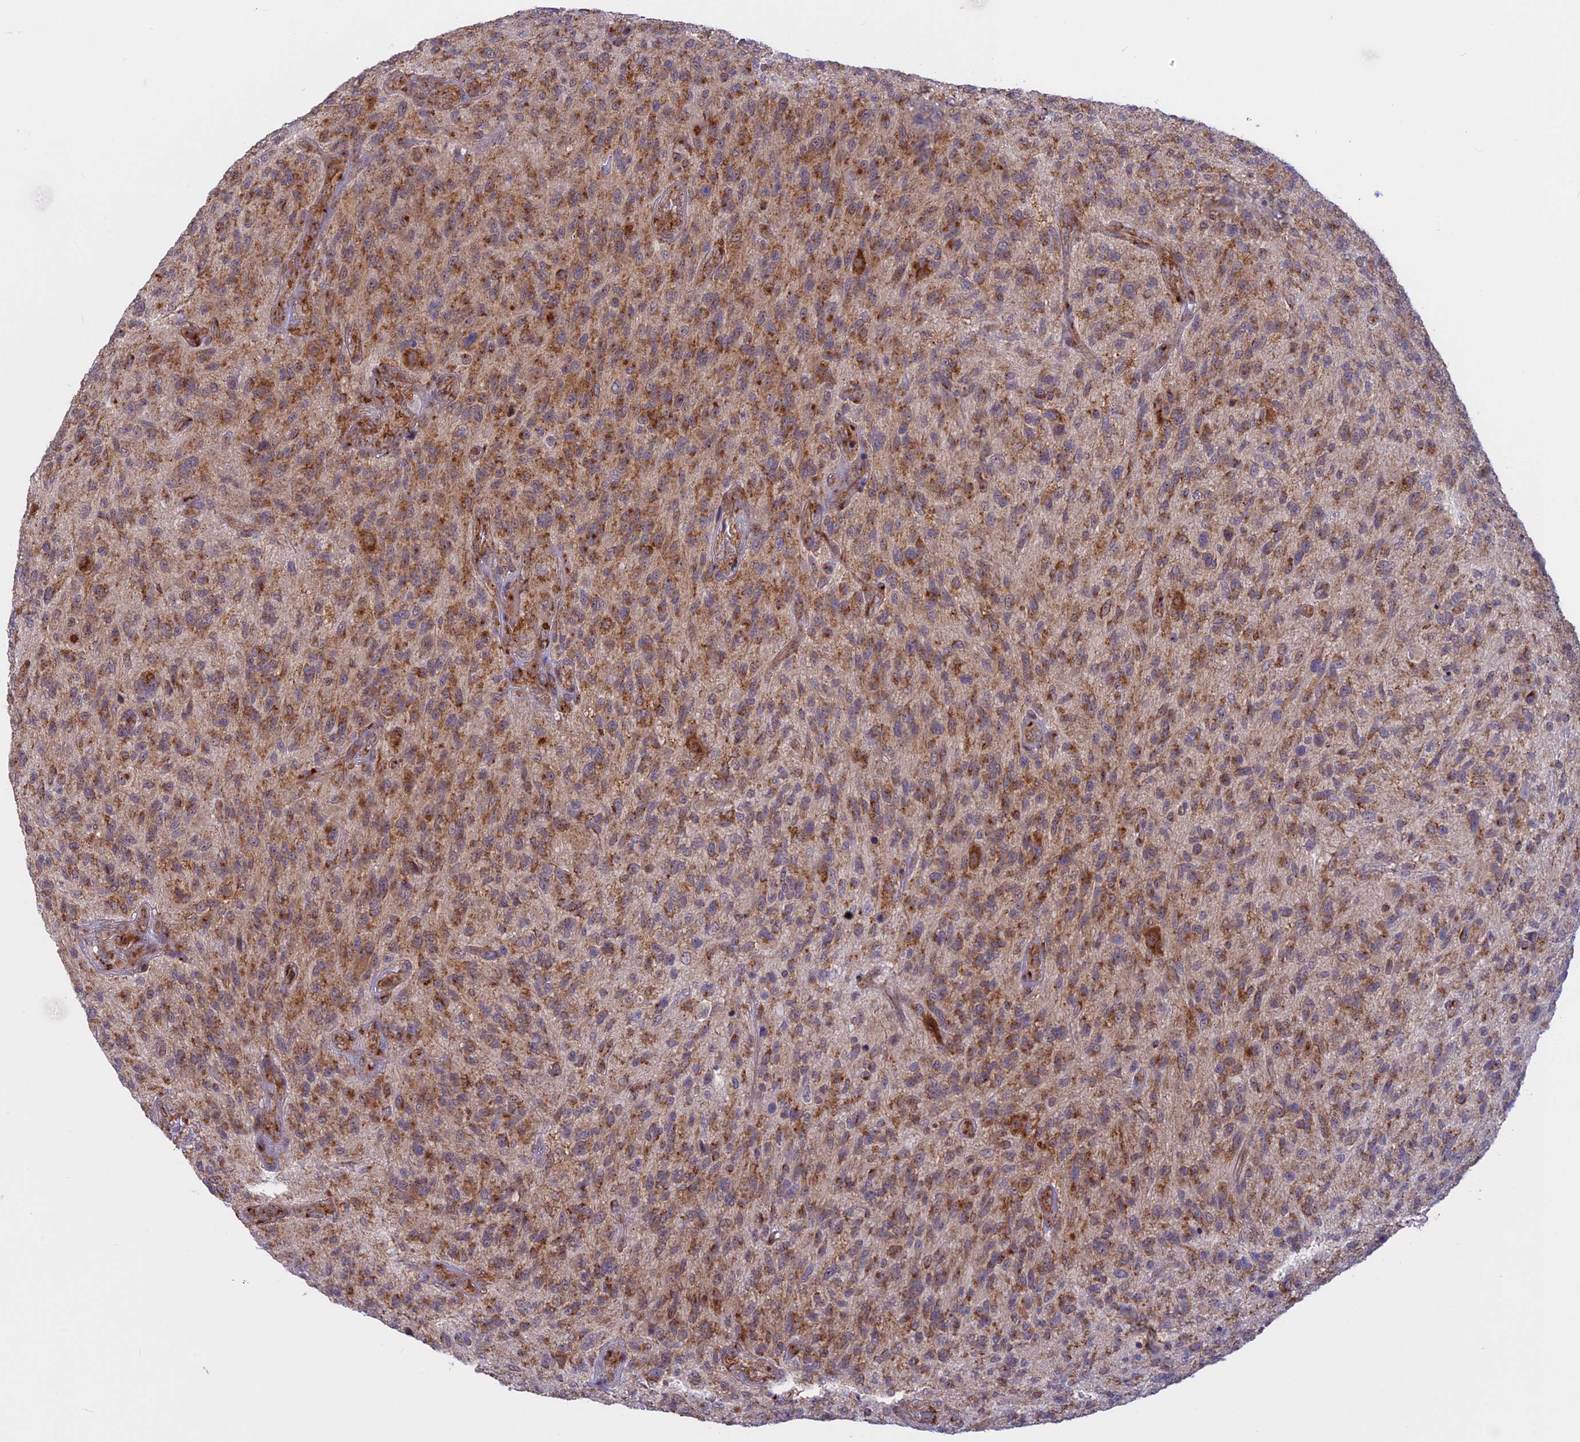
{"staining": {"intensity": "moderate", "quantity": "25%-75%", "location": "cytoplasmic/membranous"}, "tissue": "glioma", "cell_type": "Tumor cells", "image_type": "cancer", "snomed": [{"axis": "morphology", "description": "Glioma, malignant, High grade"}, {"axis": "topography", "description": "Brain"}], "caption": "Malignant glioma (high-grade) tissue shows moderate cytoplasmic/membranous positivity in approximately 25%-75% of tumor cells (DAB (3,3'-diaminobenzidine) IHC with brightfield microscopy, high magnification).", "gene": "CLINT1", "patient": {"sex": "male", "age": 47}}